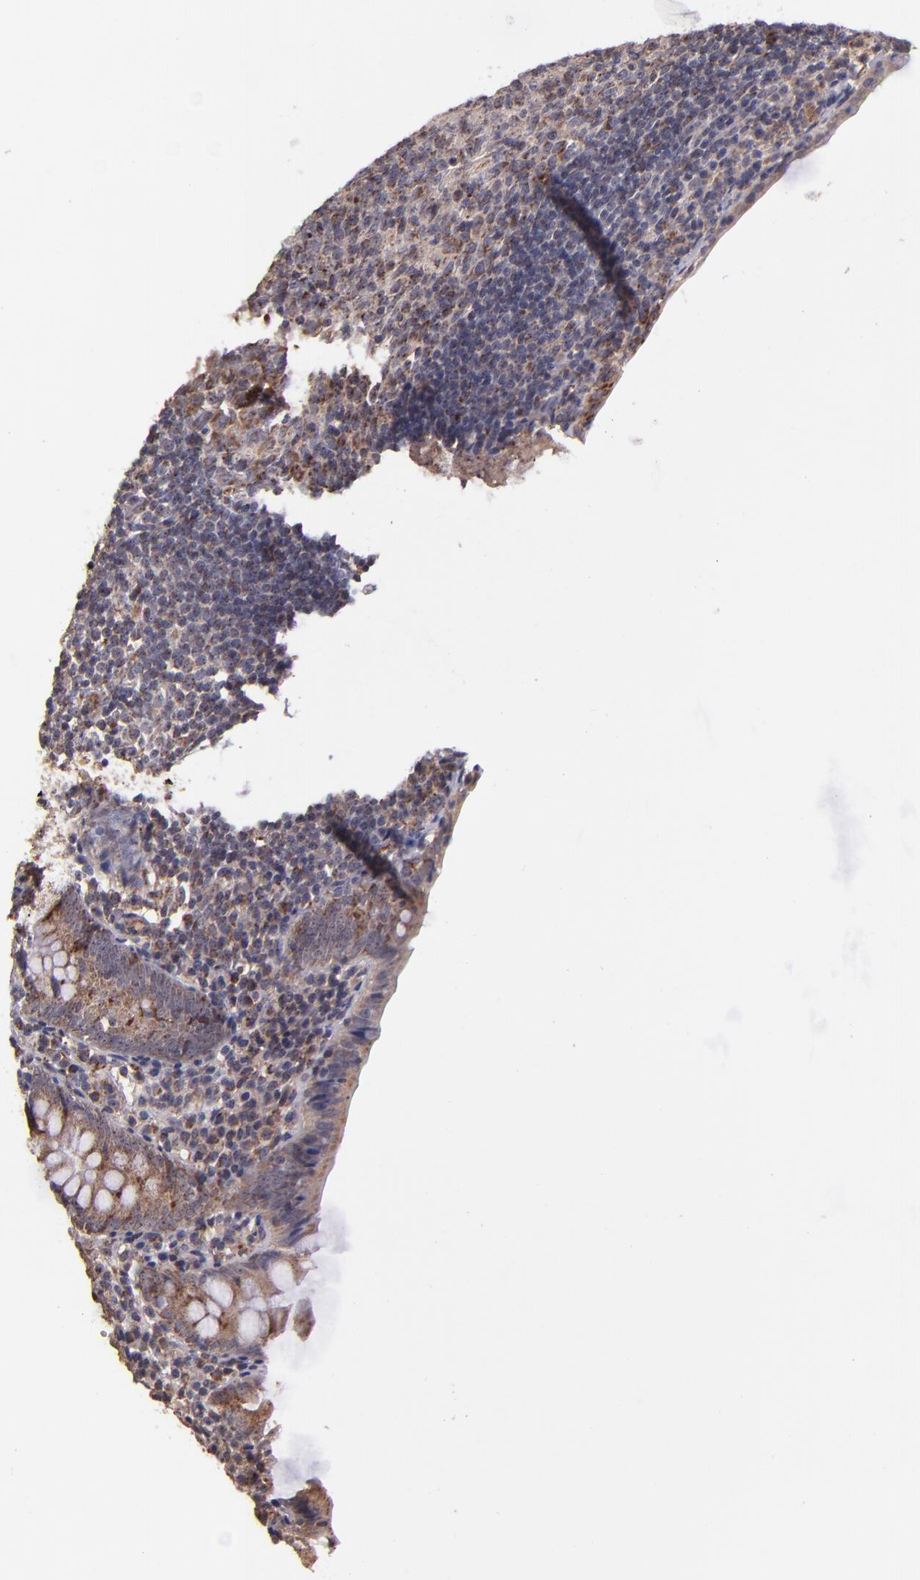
{"staining": {"intensity": "moderate", "quantity": ">75%", "location": "cytoplasmic/membranous"}, "tissue": "appendix", "cell_type": "Glandular cells", "image_type": "normal", "snomed": [{"axis": "morphology", "description": "Normal tissue, NOS"}, {"axis": "topography", "description": "Appendix"}], "caption": "About >75% of glandular cells in normal appendix reveal moderate cytoplasmic/membranous protein staining as visualized by brown immunohistochemical staining.", "gene": "SHC1", "patient": {"sex": "female", "age": 10}}